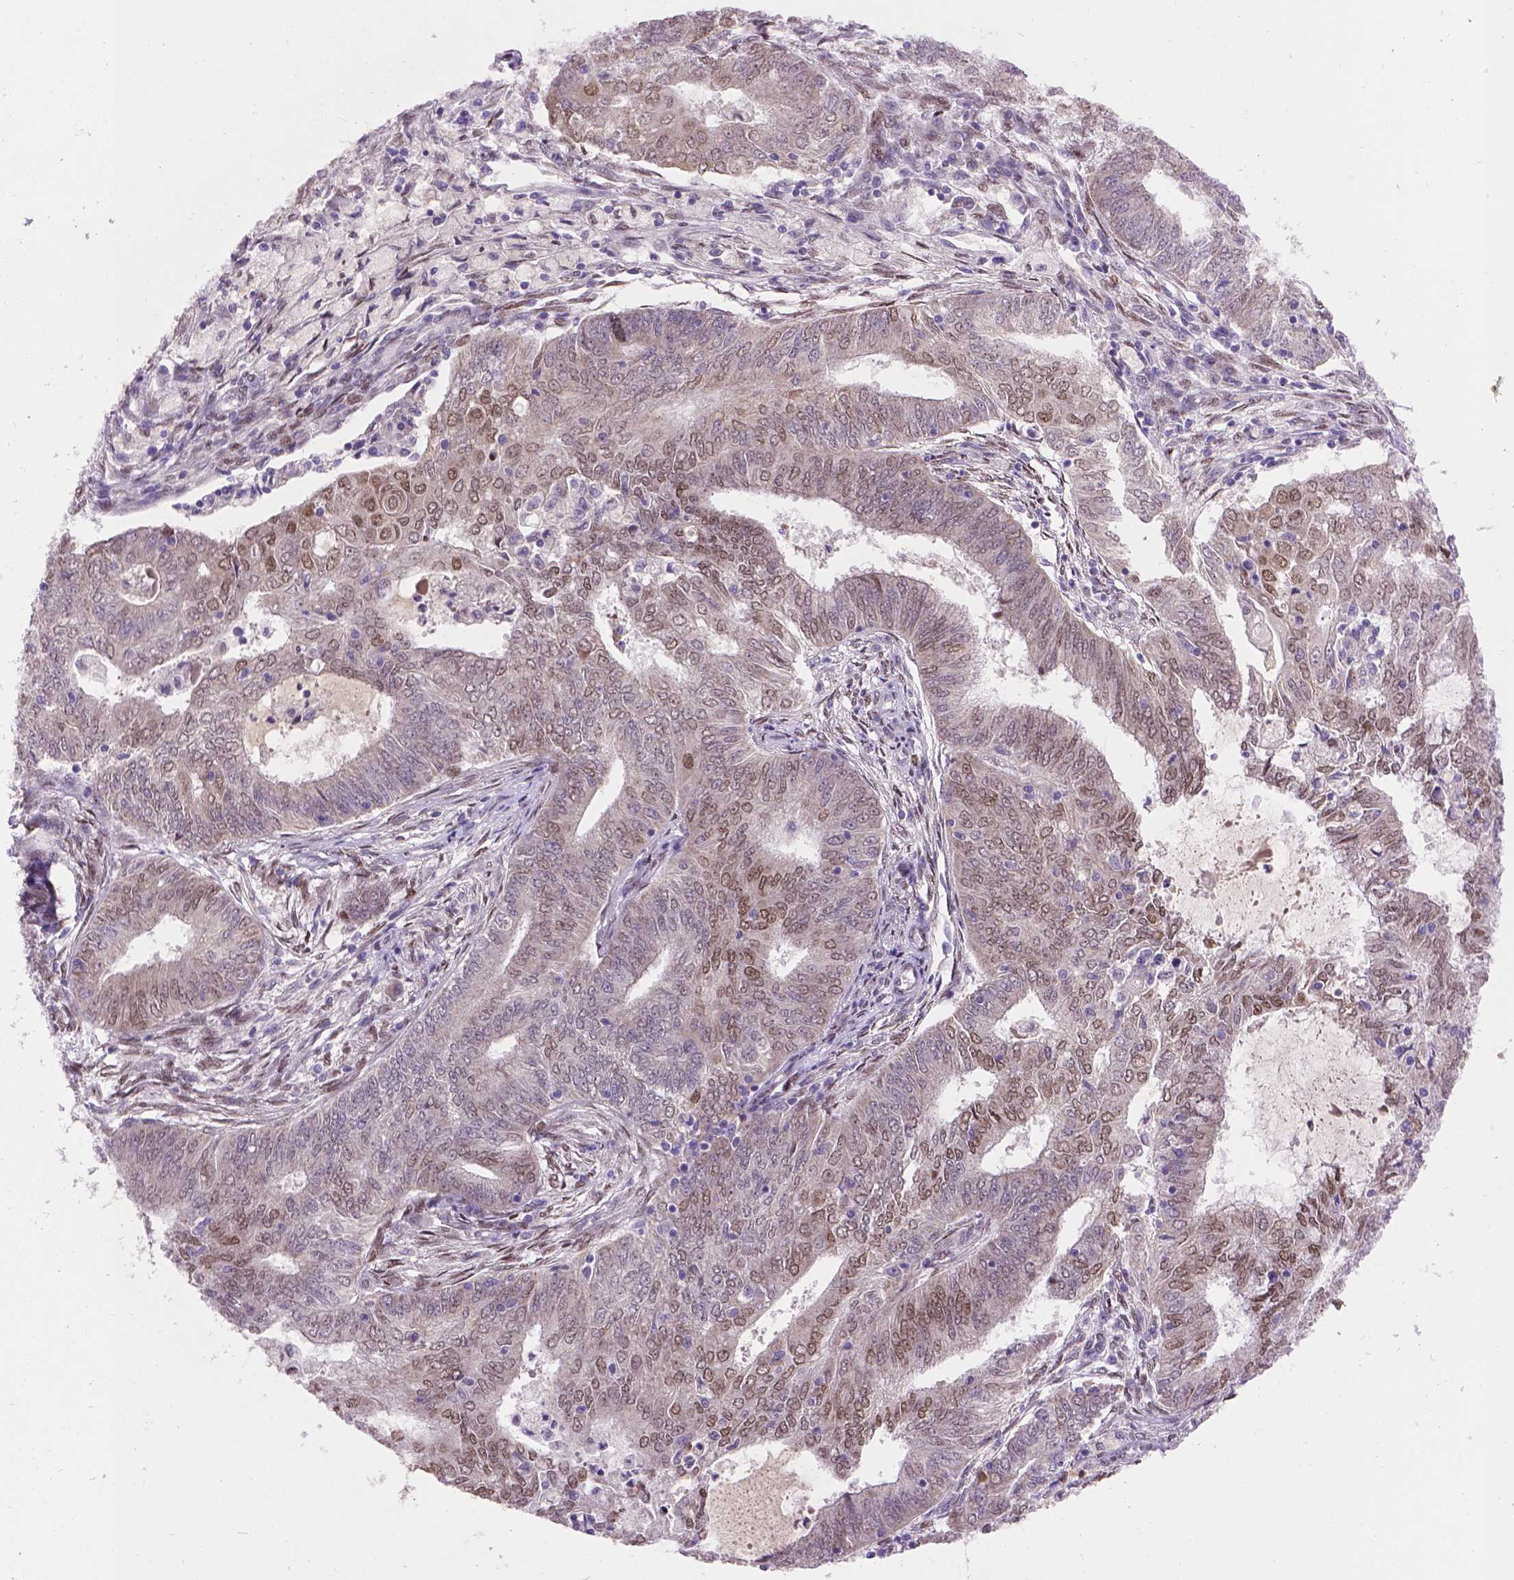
{"staining": {"intensity": "weak", "quantity": "25%-75%", "location": "nuclear"}, "tissue": "endometrial cancer", "cell_type": "Tumor cells", "image_type": "cancer", "snomed": [{"axis": "morphology", "description": "Adenocarcinoma, NOS"}, {"axis": "topography", "description": "Endometrium"}], "caption": "IHC of endometrial cancer displays low levels of weak nuclear staining in about 25%-75% of tumor cells. The protein is stained brown, and the nuclei are stained in blue (DAB IHC with brightfield microscopy, high magnification).", "gene": "IRF6", "patient": {"sex": "female", "age": 62}}